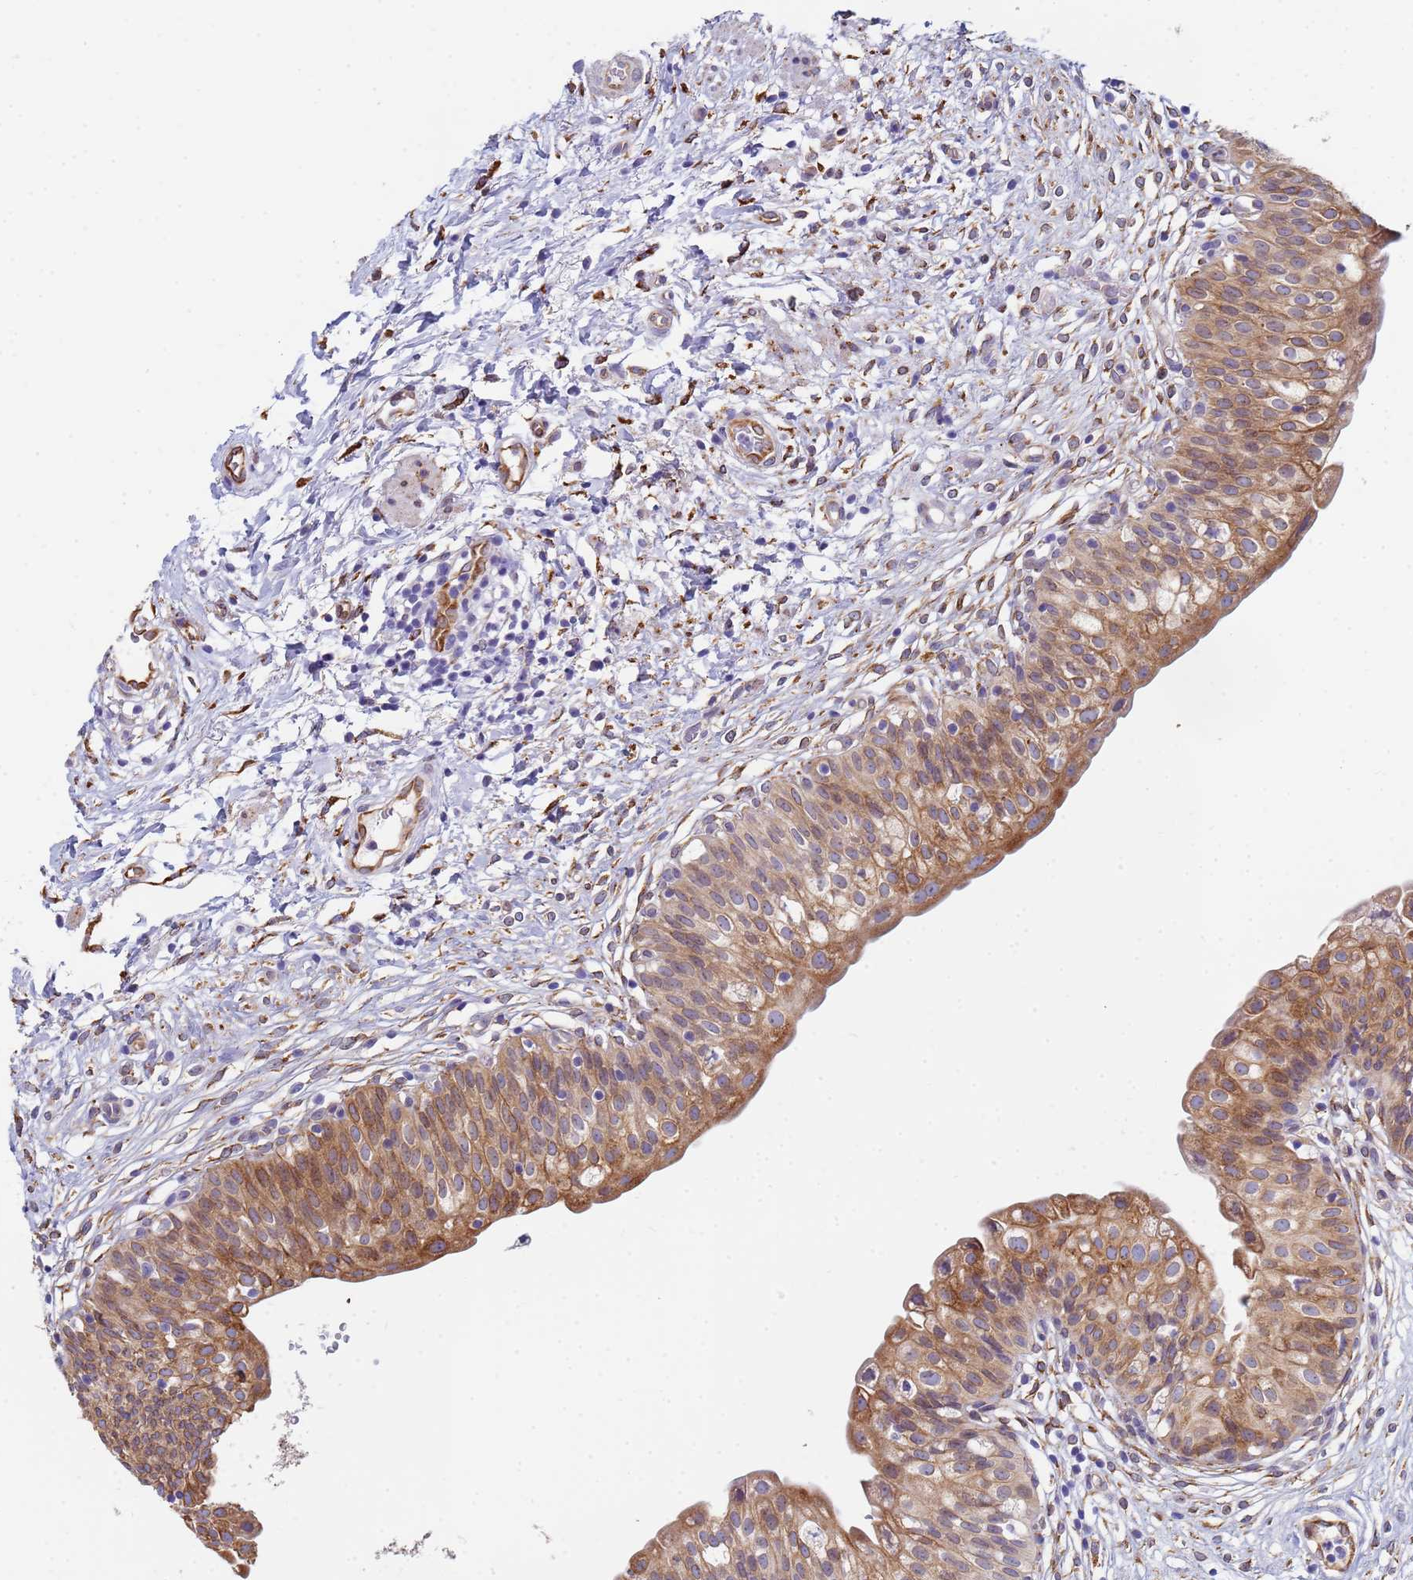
{"staining": {"intensity": "strong", "quantity": ">75%", "location": "cytoplasmic/membranous"}, "tissue": "urinary bladder", "cell_type": "Urothelial cells", "image_type": "normal", "snomed": [{"axis": "morphology", "description": "Normal tissue, NOS"}, {"axis": "topography", "description": "Urinary bladder"}], "caption": "DAB immunohistochemical staining of benign human urinary bladder reveals strong cytoplasmic/membranous protein staining in approximately >75% of urothelial cells. (DAB (3,3'-diaminobenzidine) = brown stain, brightfield microscopy at high magnification).", "gene": "GDAP2", "patient": {"sex": "male", "age": 55}}